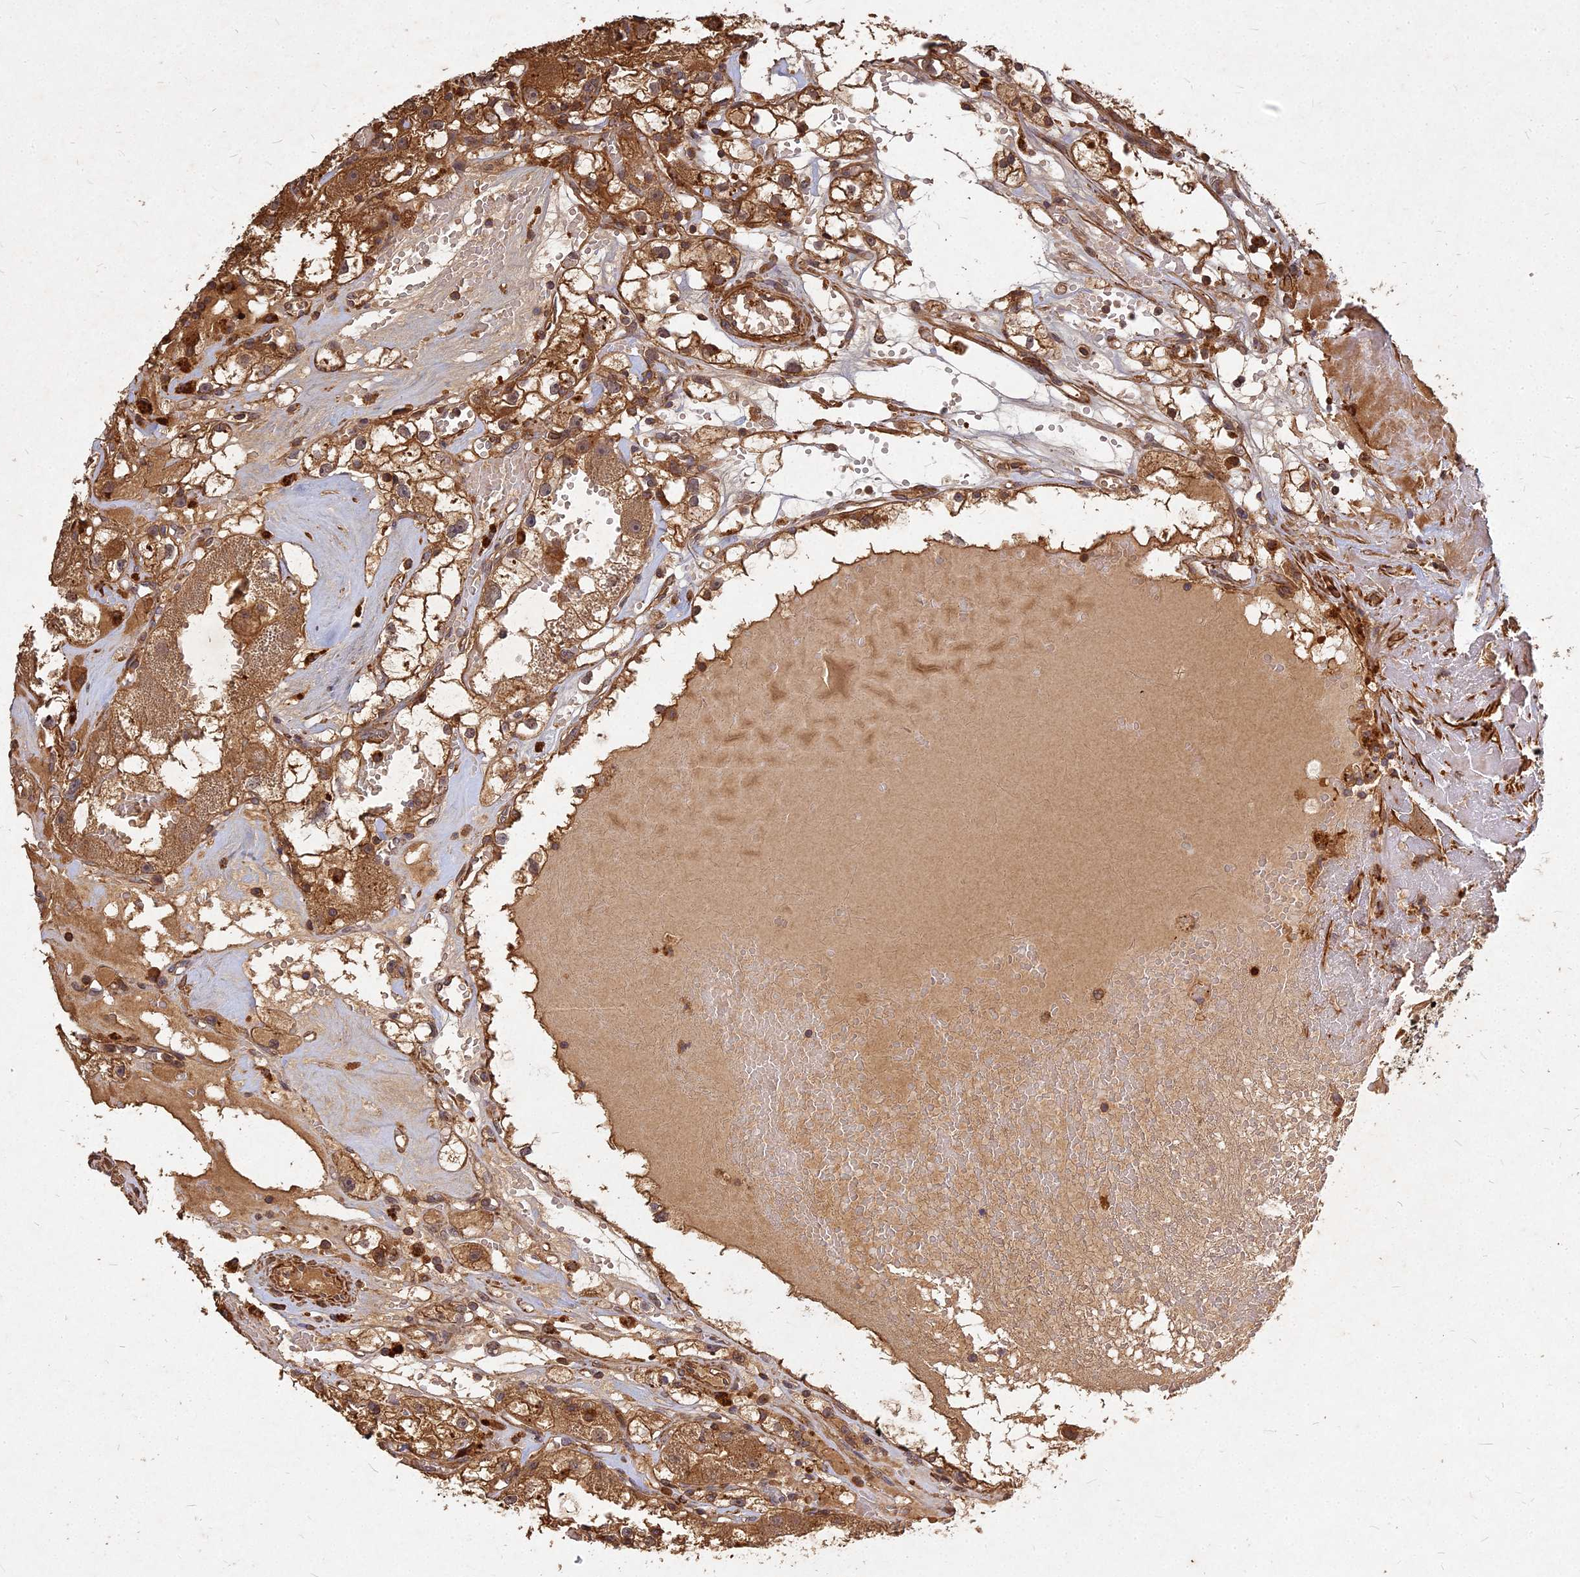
{"staining": {"intensity": "moderate", "quantity": ">75%", "location": "cytoplasmic/membranous"}, "tissue": "renal cancer", "cell_type": "Tumor cells", "image_type": "cancer", "snomed": [{"axis": "morphology", "description": "Adenocarcinoma, NOS"}, {"axis": "topography", "description": "Kidney"}], "caption": "A high-resolution micrograph shows IHC staining of renal cancer, which displays moderate cytoplasmic/membranous positivity in approximately >75% of tumor cells.", "gene": "UBE2W", "patient": {"sex": "male", "age": 56}}